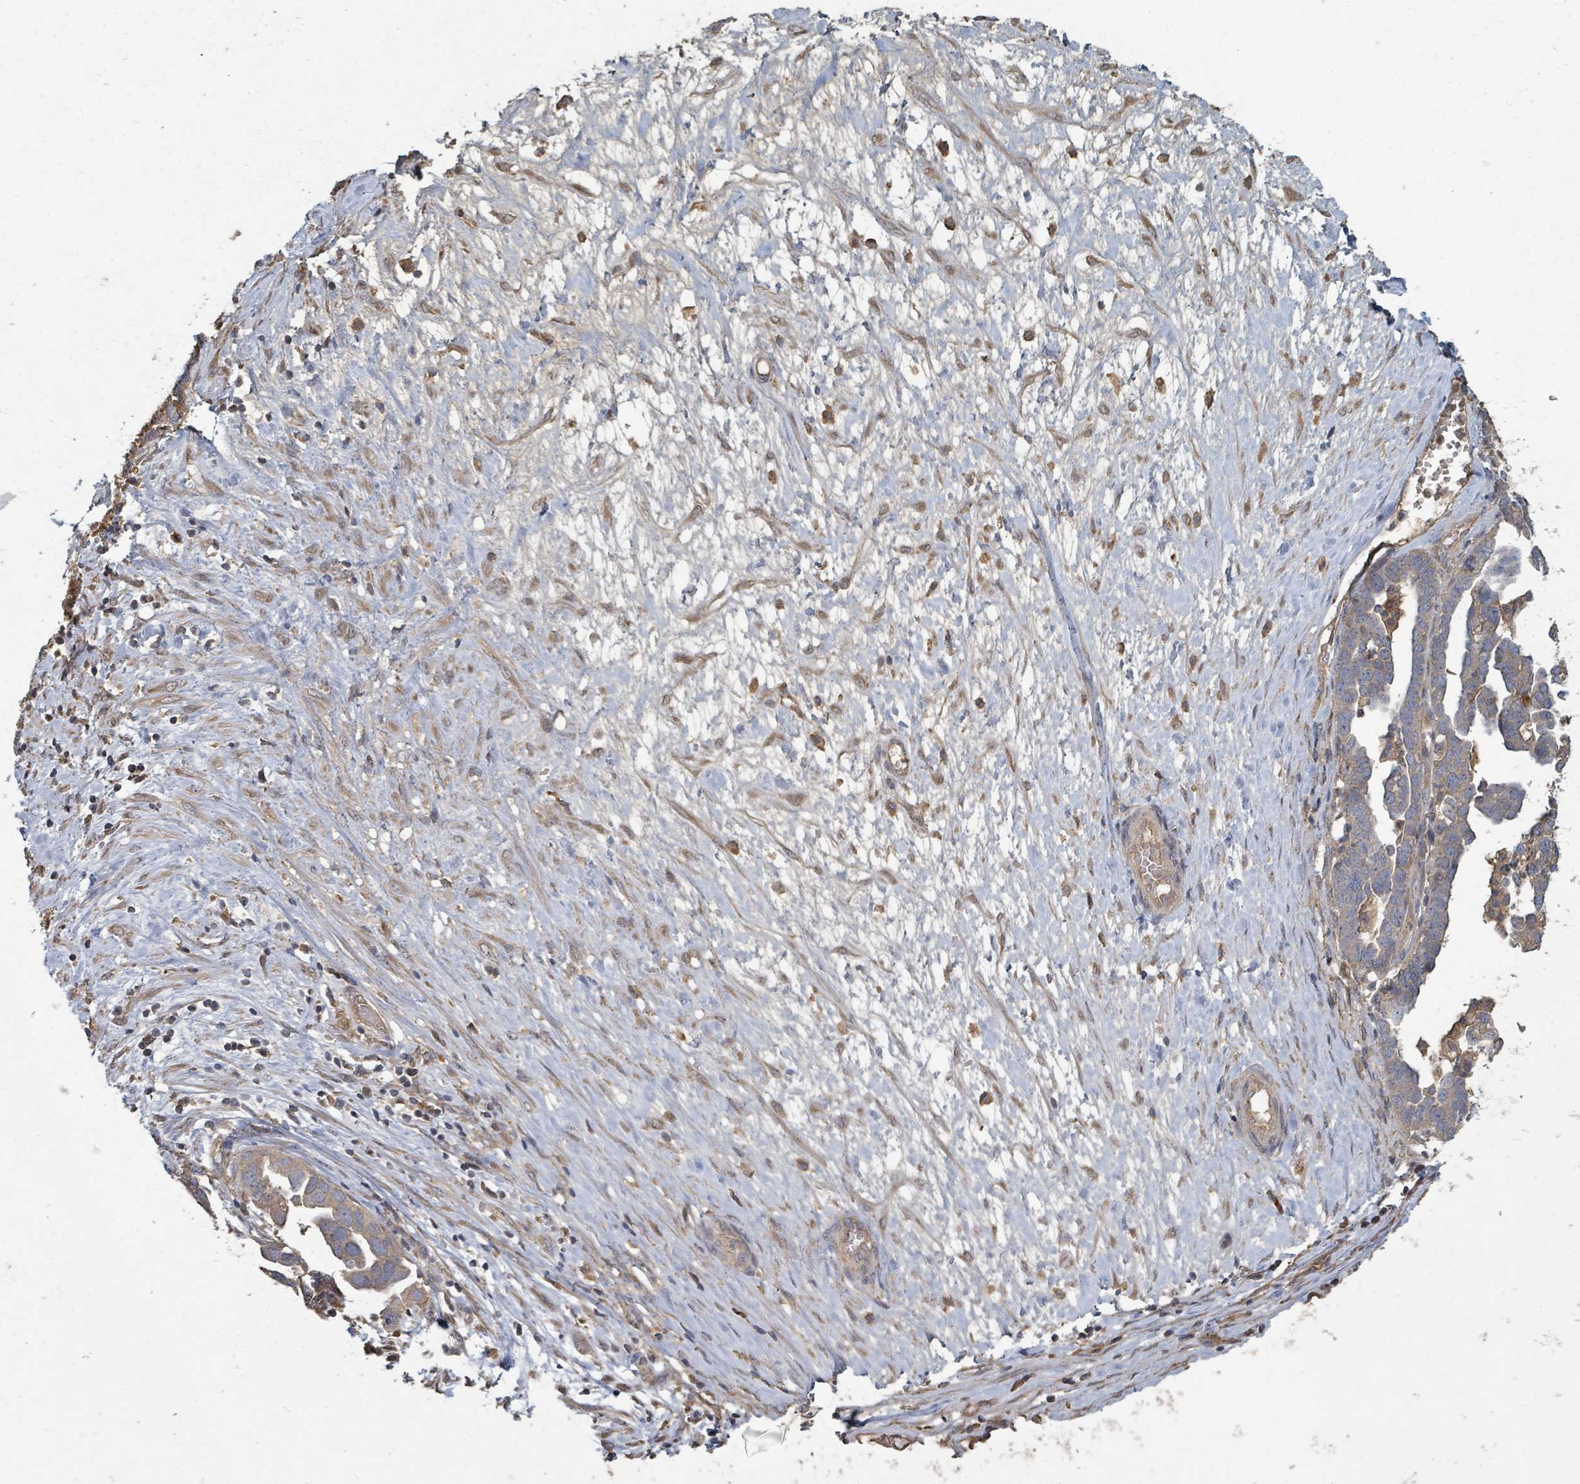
{"staining": {"intensity": "moderate", "quantity": "25%-75%", "location": "cytoplasmic/membranous"}, "tissue": "ovarian cancer", "cell_type": "Tumor cells", "image_type": "cancer", "snomed": [{"axis": "morphology", "description": "Cystadenocarcinoma, serous, NOS"}, {"axis": "topography", "description": "Ovary"}], "caption": "Protein staining exhibits moderate cytoplasmic/membranous expression in about 25%-75% of tumor cells in ovarian cancer.", "gene": "WDFY1", "patient": {"sex": "female", "age": 54}}